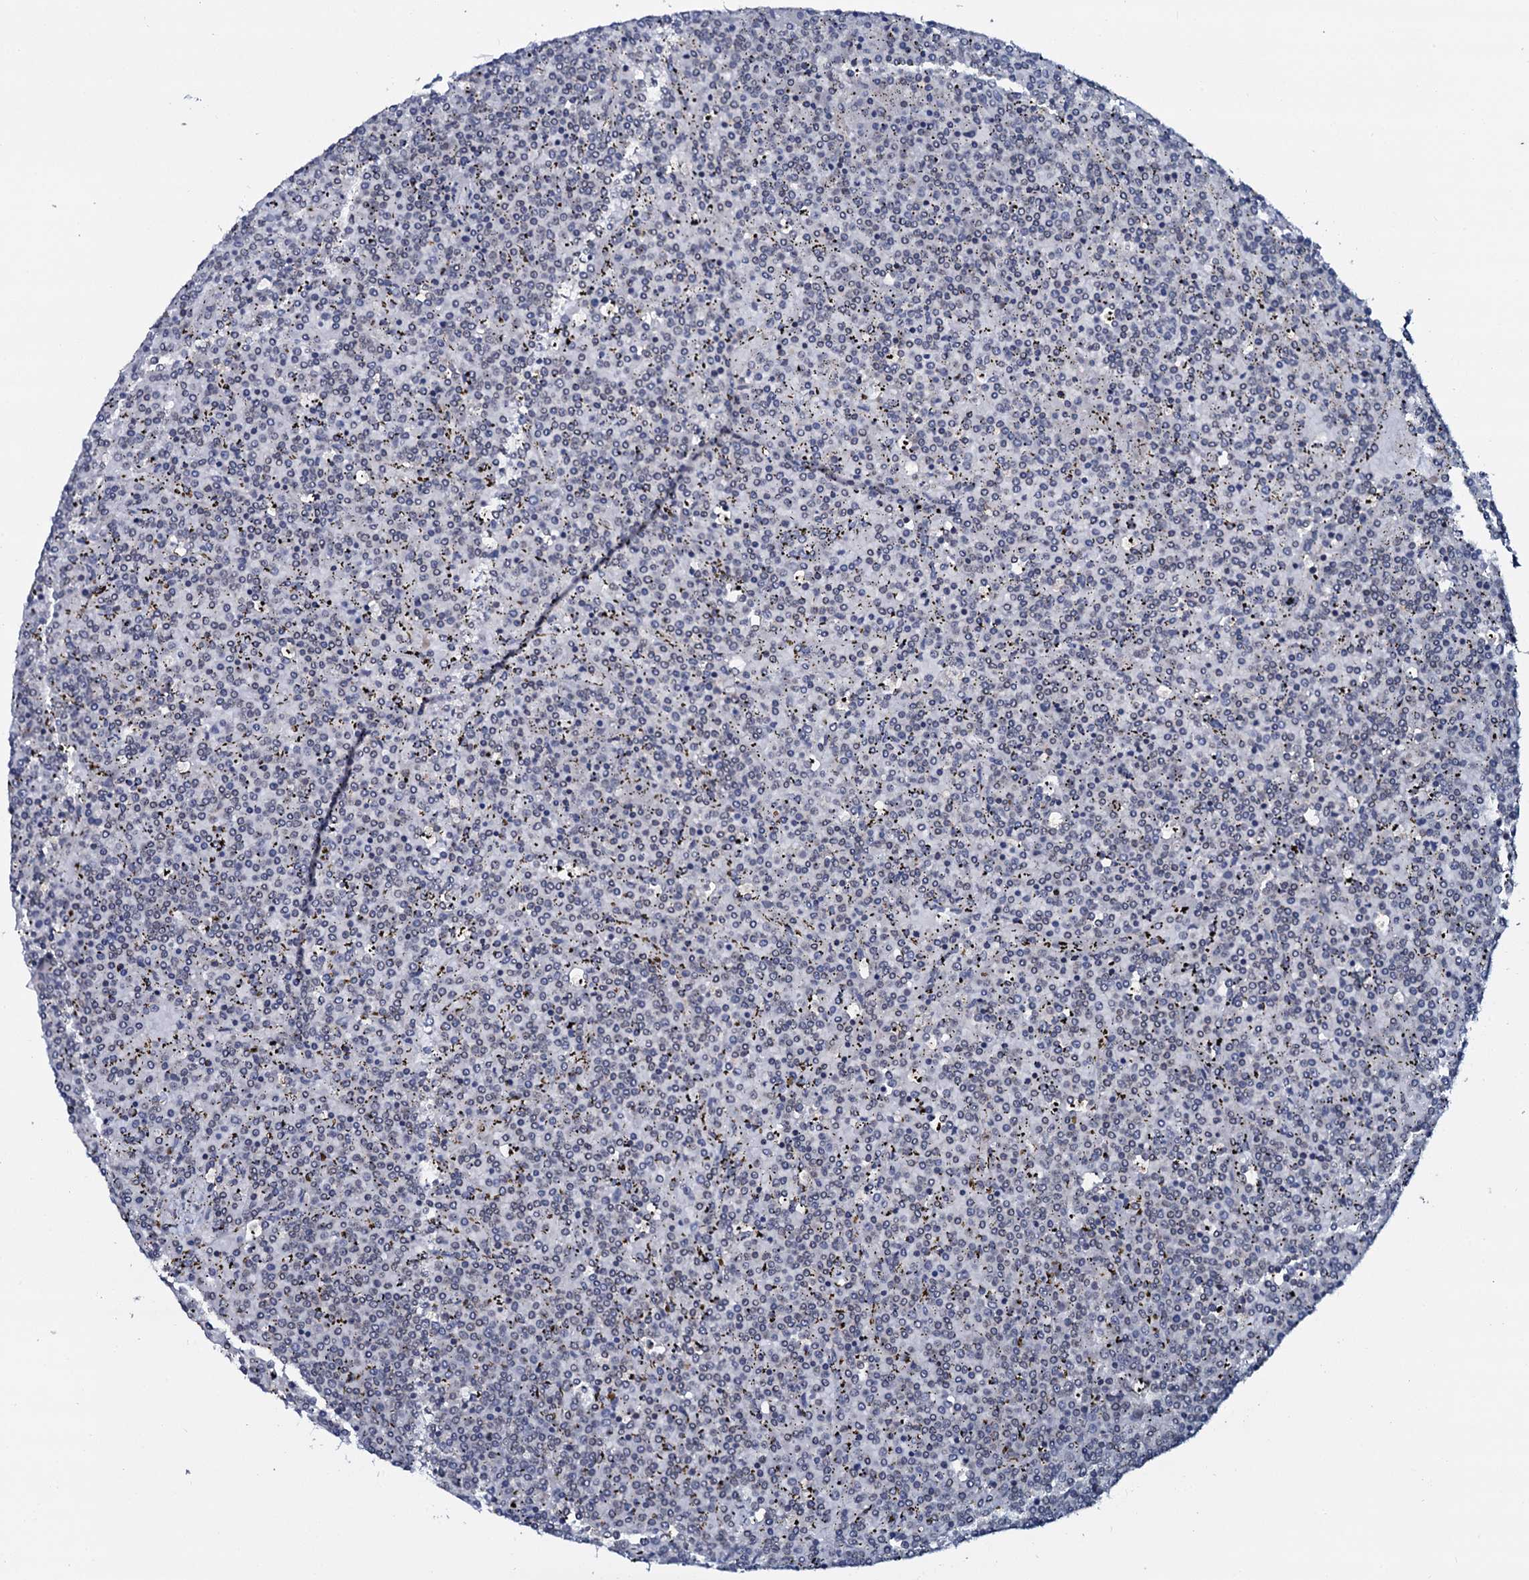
{"staining": {"intensity": "negative", "quantity": "none", "location": "none"}, "tissue": "lymphoma", "cell_type": "Tumor cells", "image_type": "cancer", "snomed": [{"axis": "morphology", "description": "Malignant lymphoma, non-Hodgkin's type, Low grade"}, {"axis": "topography", "description": "Spleen"}], "caption": "Immunohistochemical staining of malignant lymphoma, non-Hodgkin's type (low-grade) exhibits no significant positivity in tumor cells.", "gene": "SNTA1", "patient": {"sex": "female", "age": 19}}